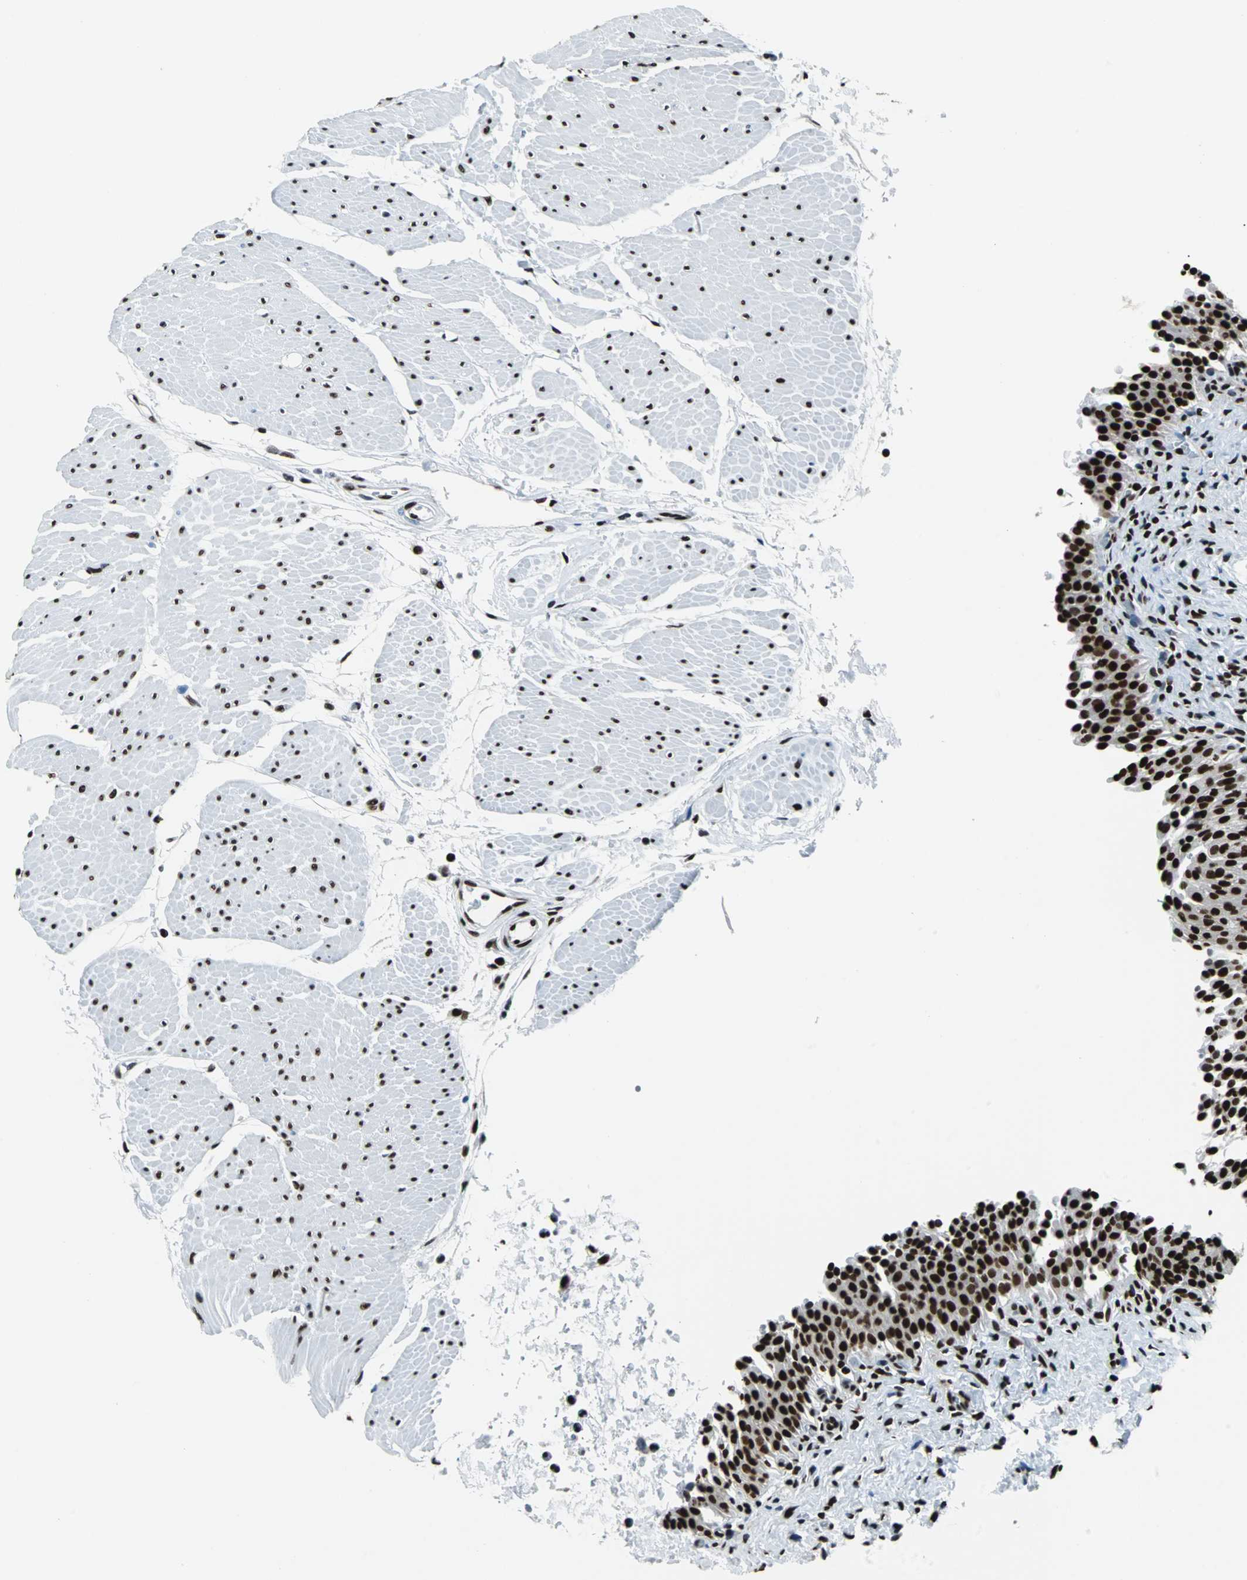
{"staining": {"intensity": "strong", "quantity": ">75%", "location": "nuclear"}, "tissue": "urinary bladder", "cell_type": "Urothelial cells", "image_type": "normal", "snomed": [{"axis": "morphology", "description": "Normal tissue, NOS"}, {"axis": "topography", "description": "Urinary bladder"}], "caption": "Immunohistochemical staining of normal human urinary bladder displays >75% levels of strong nuclear protein staining in approximately >75% of urothelial cells. (brown staining indicates protein expression, while blue staining denotes nuclei).", "gene": "FUBP1", "patient": {"sex": "male", "age": 51}}